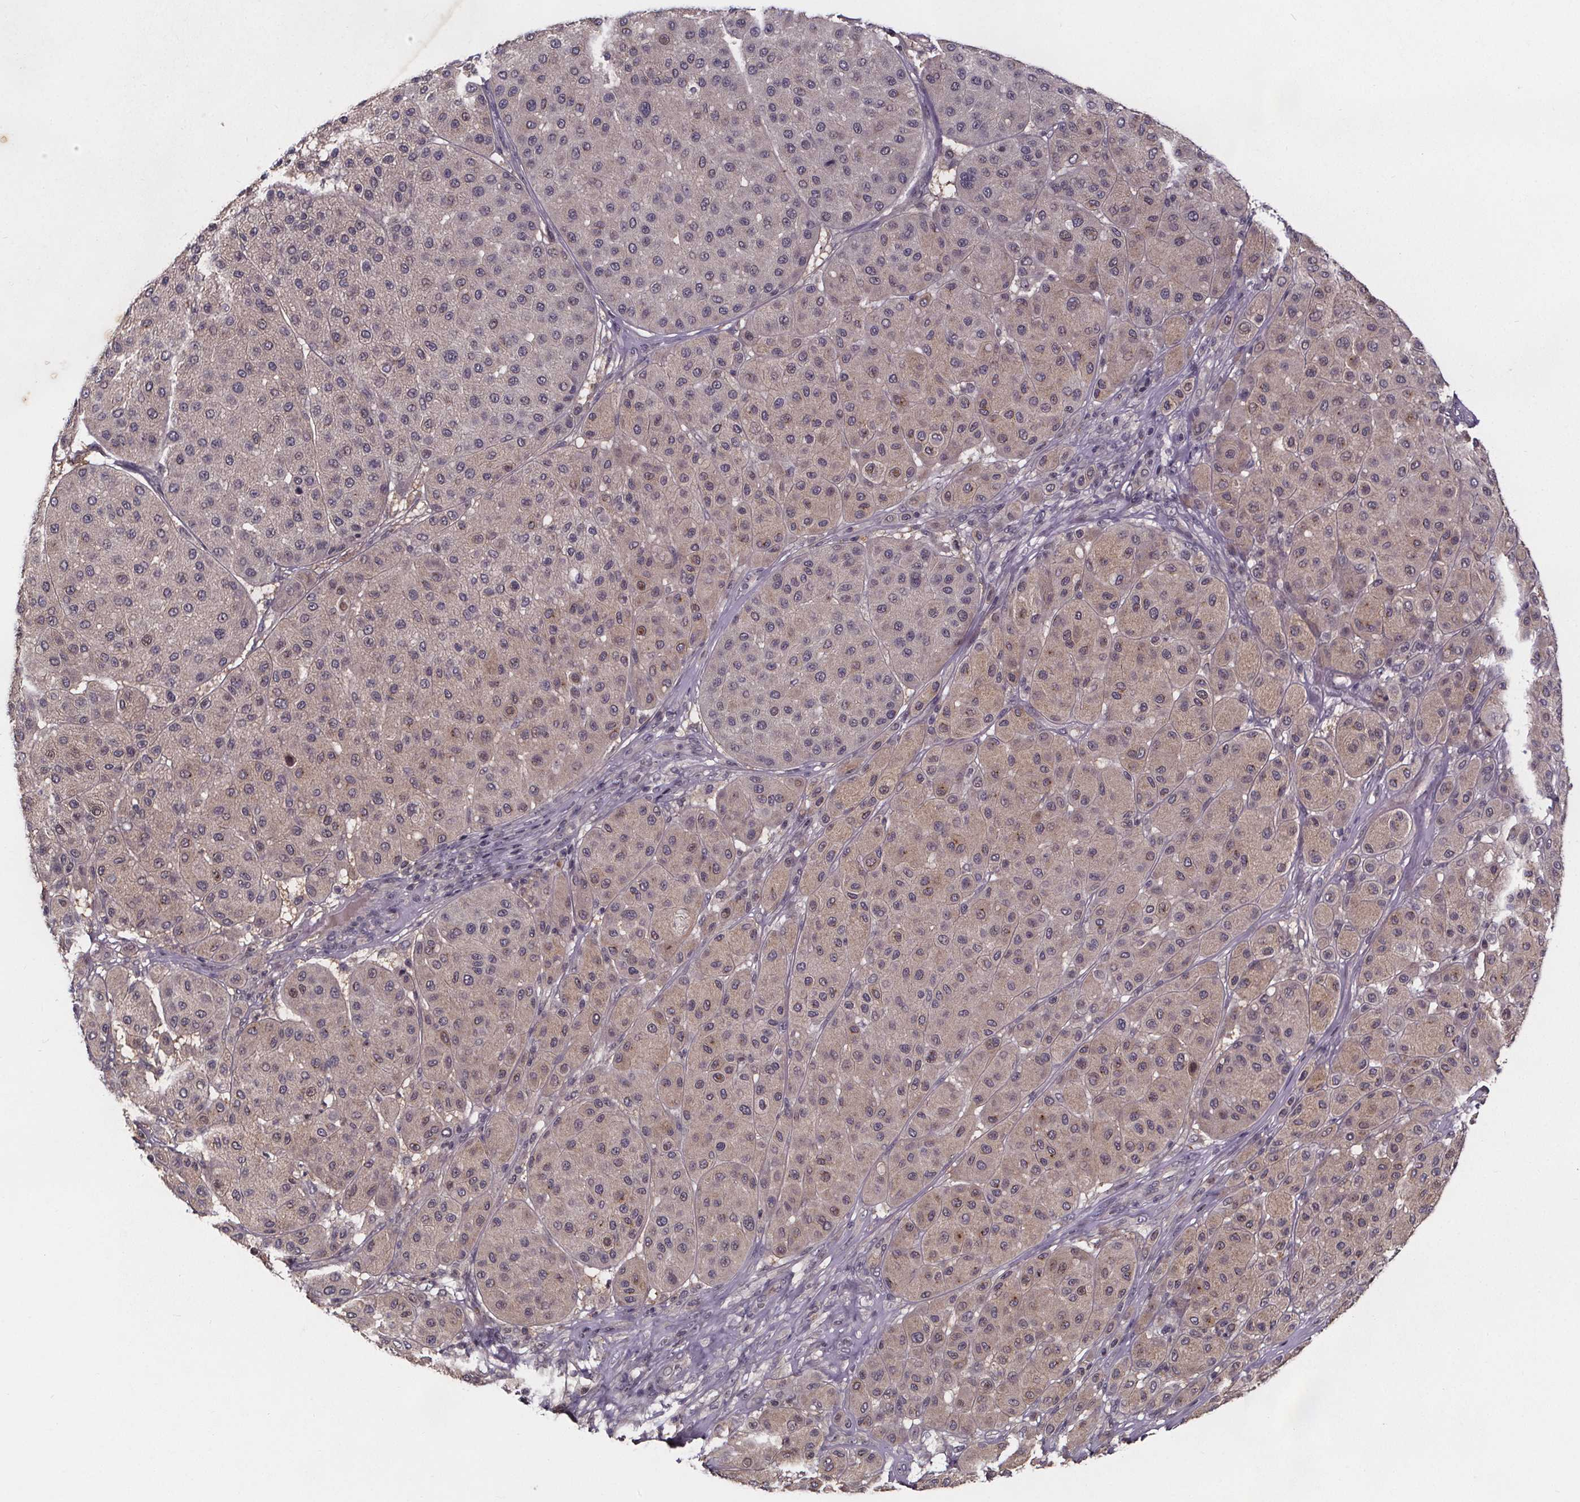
{"staining": {"intensity": "weak", "quantity": "25%-75%", "location": "cytoplasmic/membranous"}, "tissue": "melanoma", "cell_type": "Tumor cells", "image_type": "cancer", "snomed": [{"axis": "morphology", "description": "Malignant melanoma, Metastatic site"}, {"axis": "topography", "description": "Smooth muscle"}], "caption": "A micrograph showing weak cytoplasmic/membranous staining in approximately 25%-75% of tumor cells in melanoma, as visualized by brown immunohistochemical staining.", "gene": "SMIM1", "patient": {"sex": "male", "age": 41}}